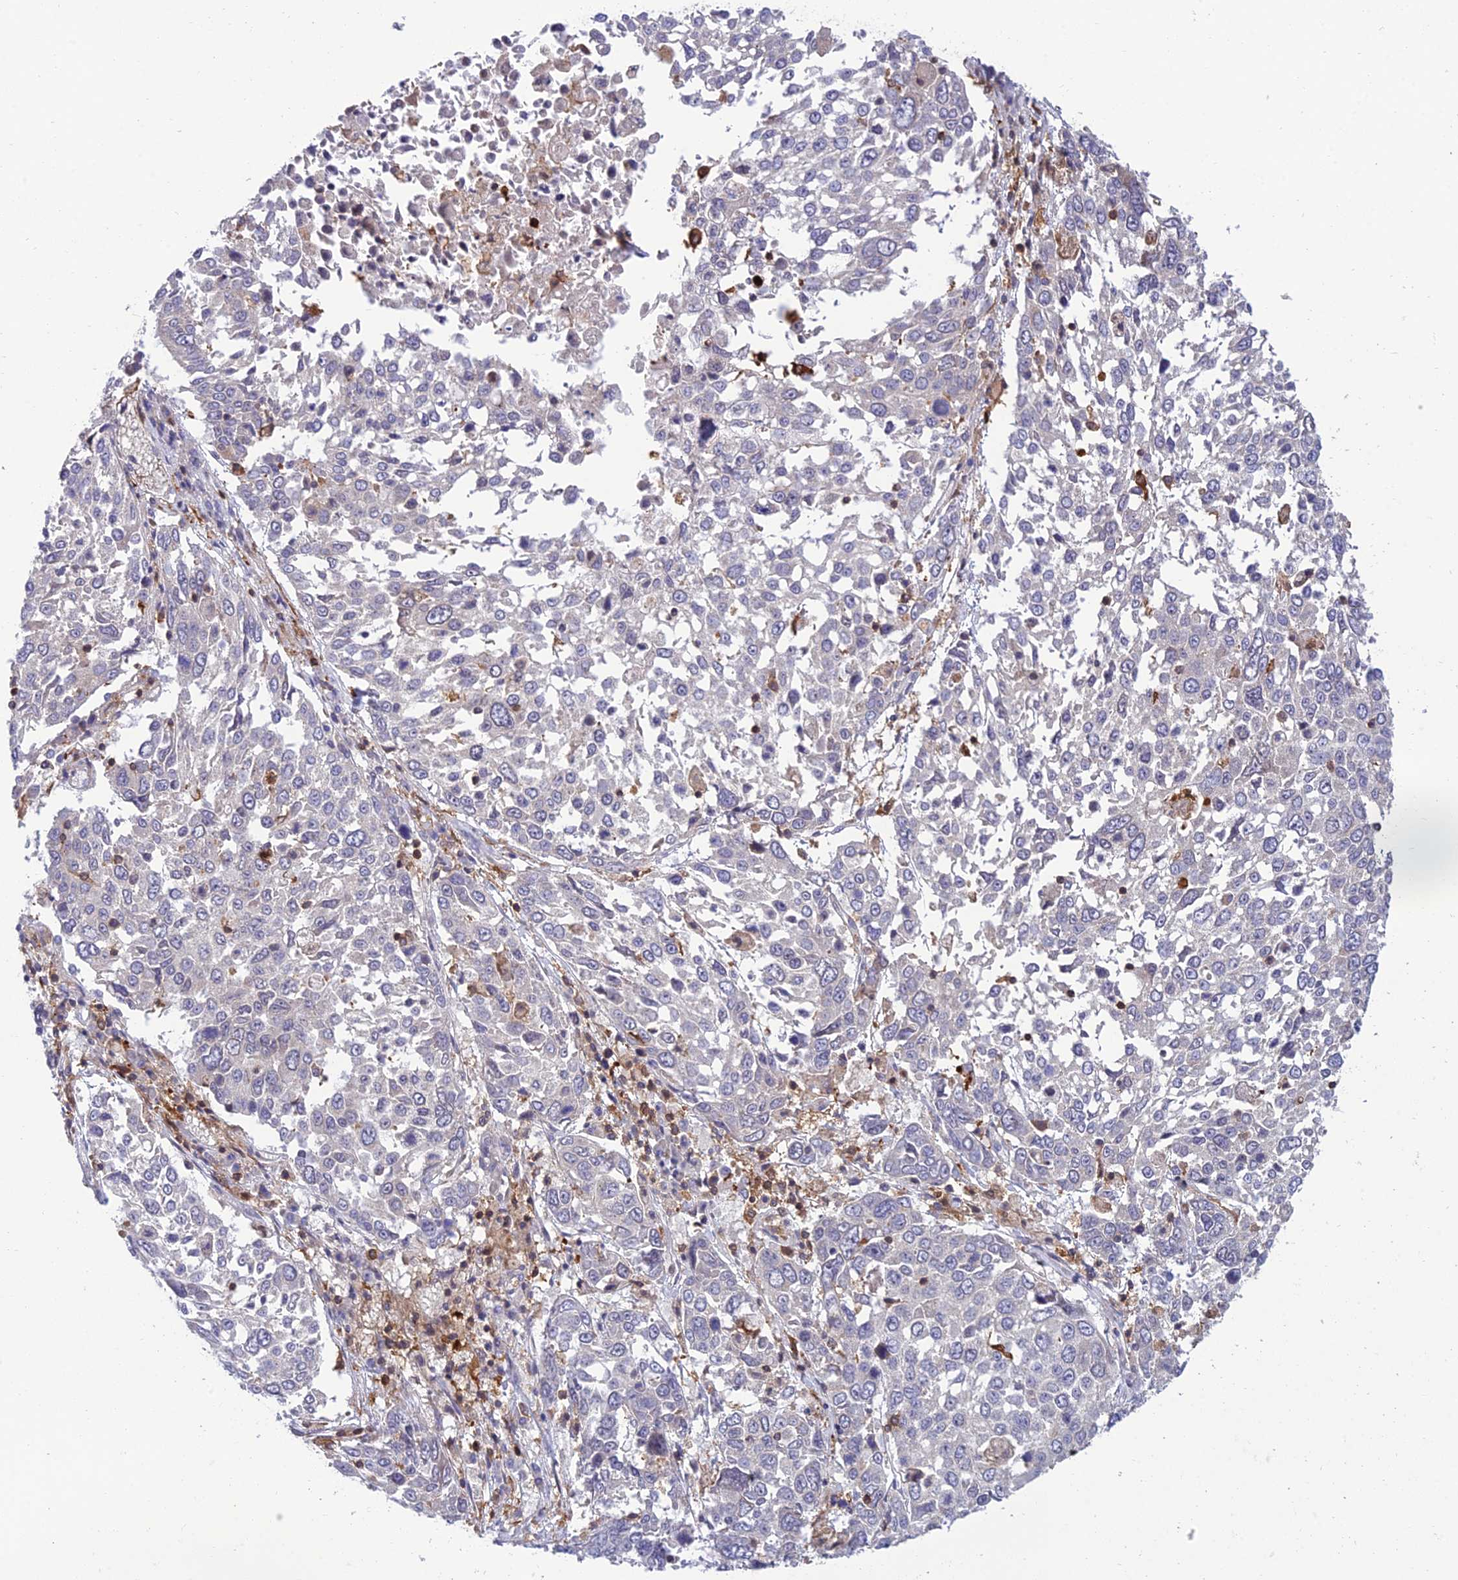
{"staining": {"intensity": "negative", "quantity": "none", "location": "none"}, "tissue": "lung cancer", "cell_type": "Tumor cells", "image_type": "cancer", "snomed": [{"axis": "morphology", "description": "Squamous cell carcinoma, NOS"}, {"axis": "topography", "description": "Lung"}], "caption": "Immunohistochemical staining of human lung squamous cell carcinoma shows no significant positivity in tumor cells.", "gene": "FAM76A", "patient": {"sex": "male", "age": 65}}